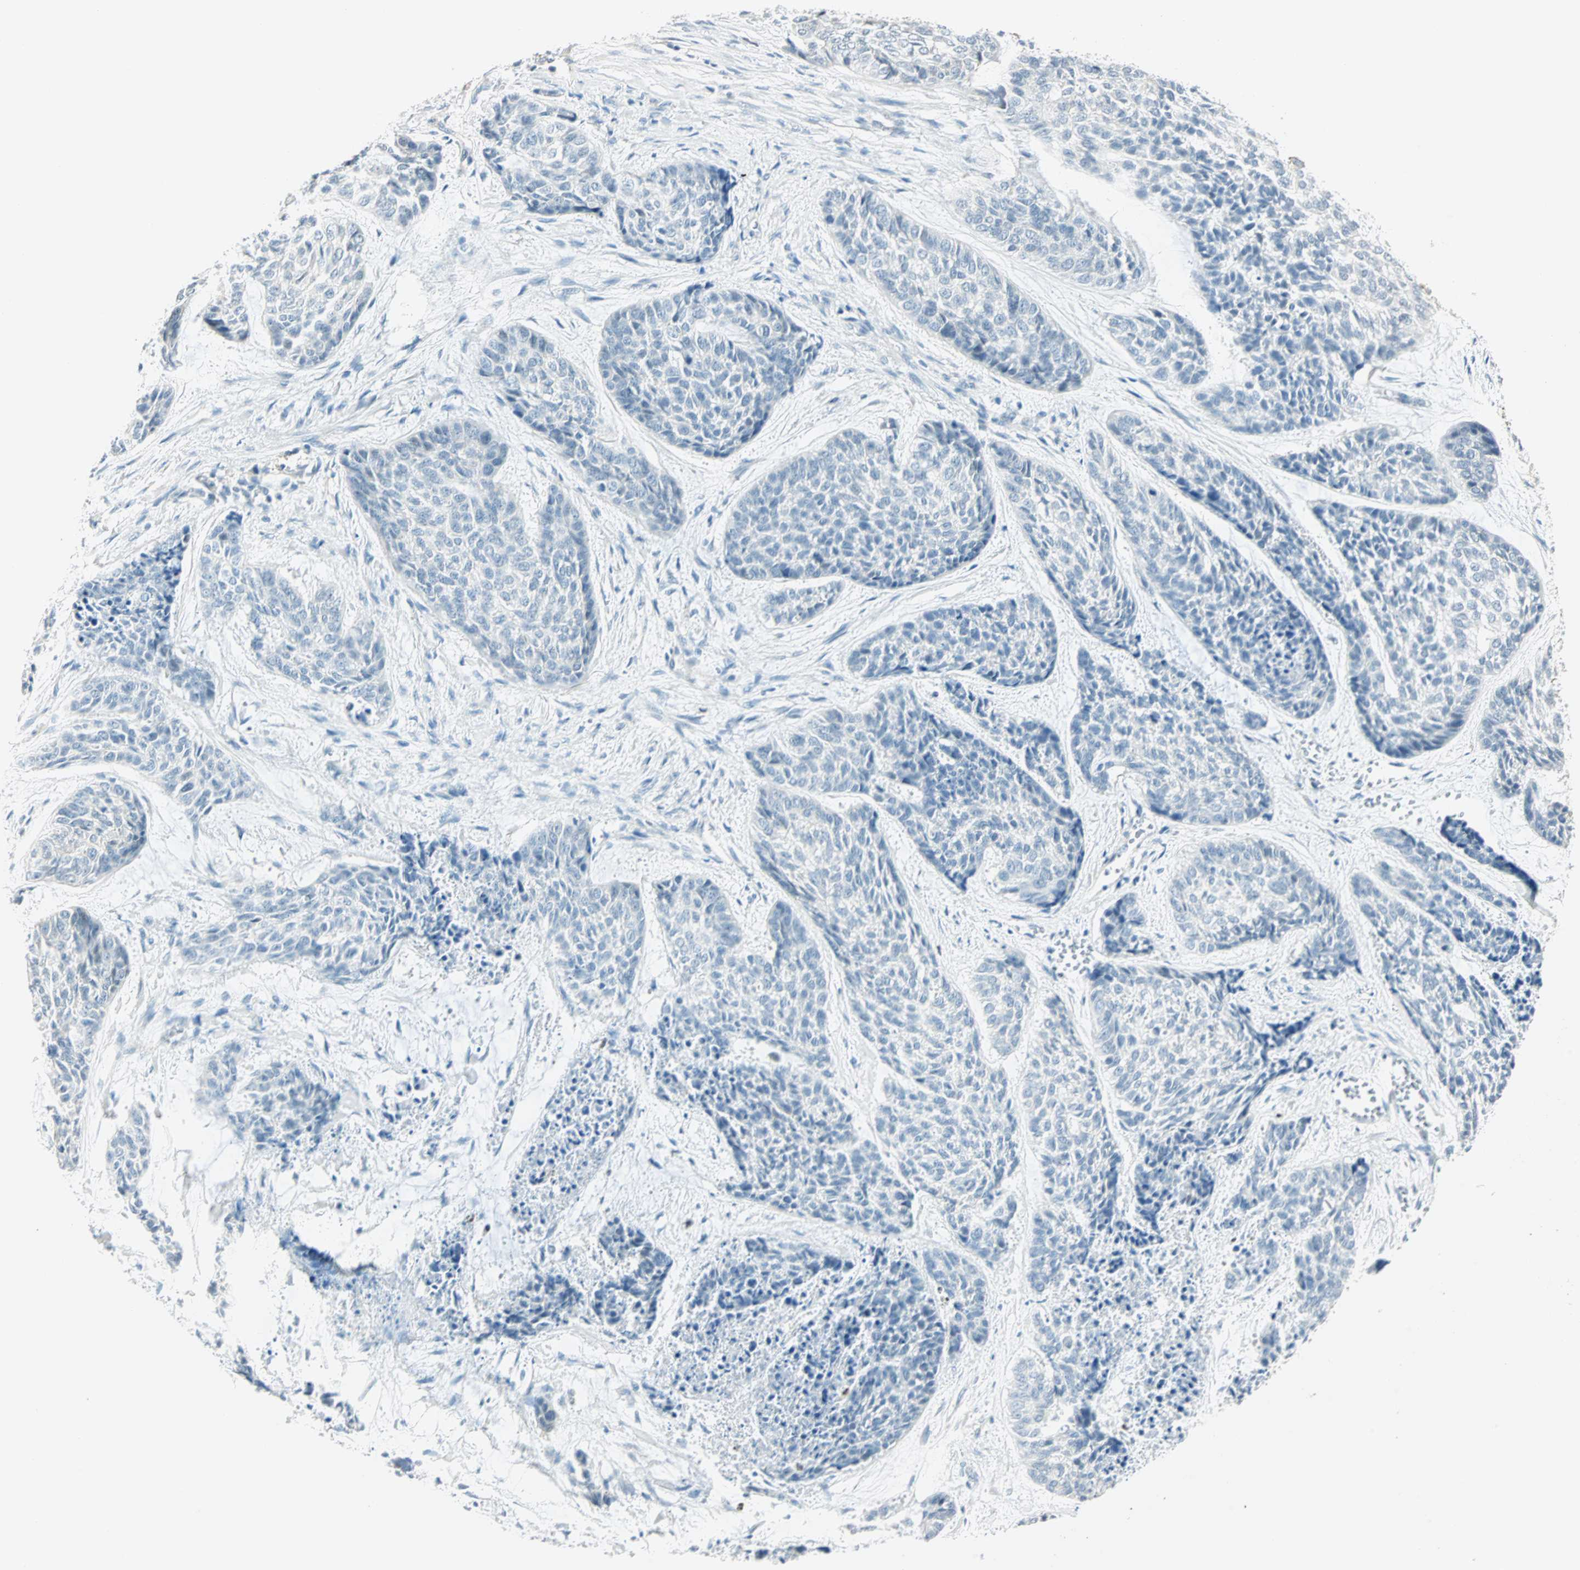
{"staining": {"intensity": "negative", "quantity": "none", "location": "none"}, "tissue": "skin cancer", "cell_type": "Tumor cells", "image_type": "cancer", "snomed": [{"axis": "morphology", "description": "Basal cell carcinoma"}, {"axis": "topography", "description": "Skin"}], "caption": "Human skin cancer stained for a protein using immunohistochemistry exhibits no positivity in tumor cells.", "gene": "MLLT10", "patient": {"sex": "female", "age": 64}}